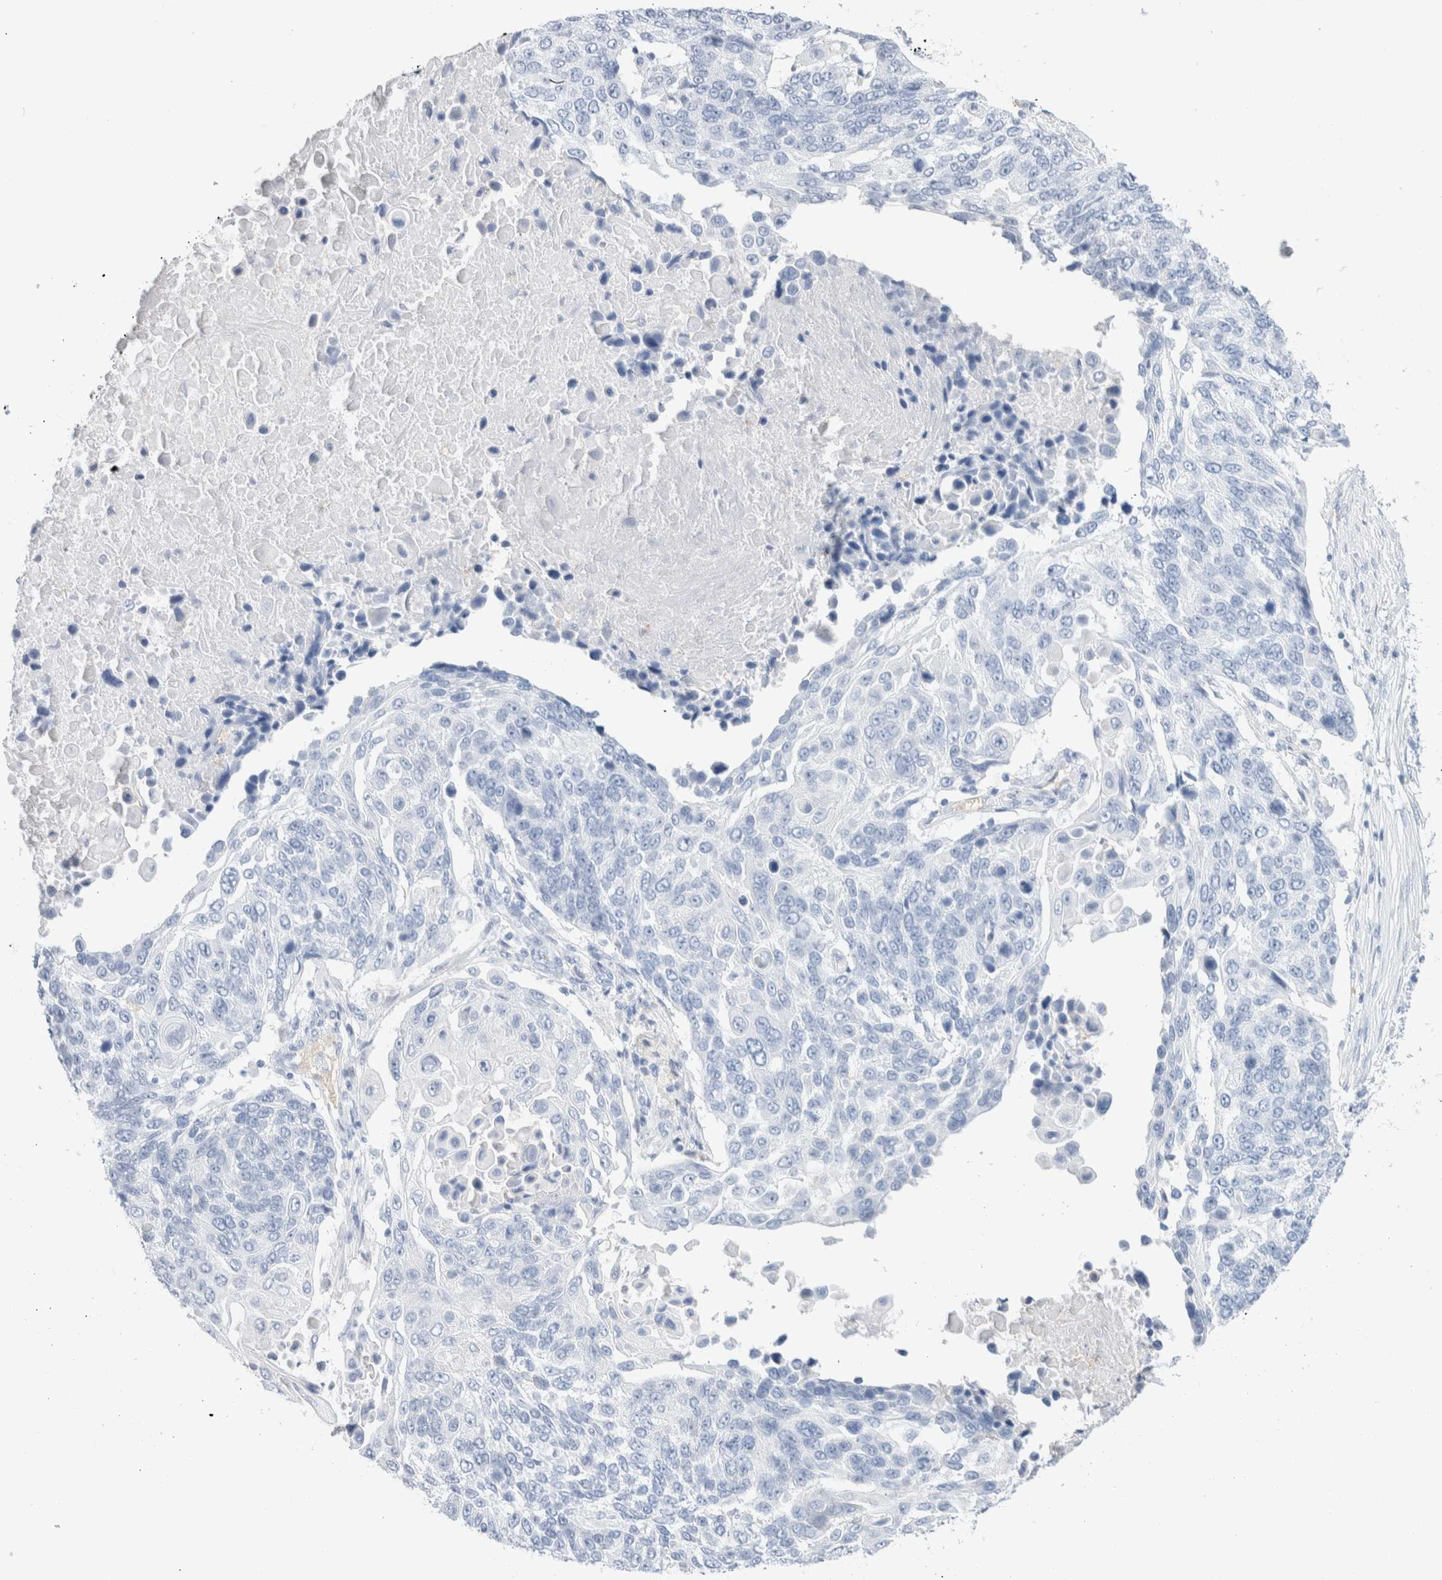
{"staining": {"intensity": "negative", "quantity": "none", "location": "none"}, "tissue": "lung cancer", "cell_type": "Tumor cells", "image_type": "cancer", "snomed": [{"axis": "morphology", "description": "Squamous cell carcinoma, NOS"}, {"axis": "topography", "description": "Lung"}], "caption": "A high-resolution histopathology image shows IHC staining of lung cancer (squamous cell carcinoma), which shows no significant positivity in tumor cells.", "gene": "ARG1", "patient": {"sex": "male", "age": 66}}